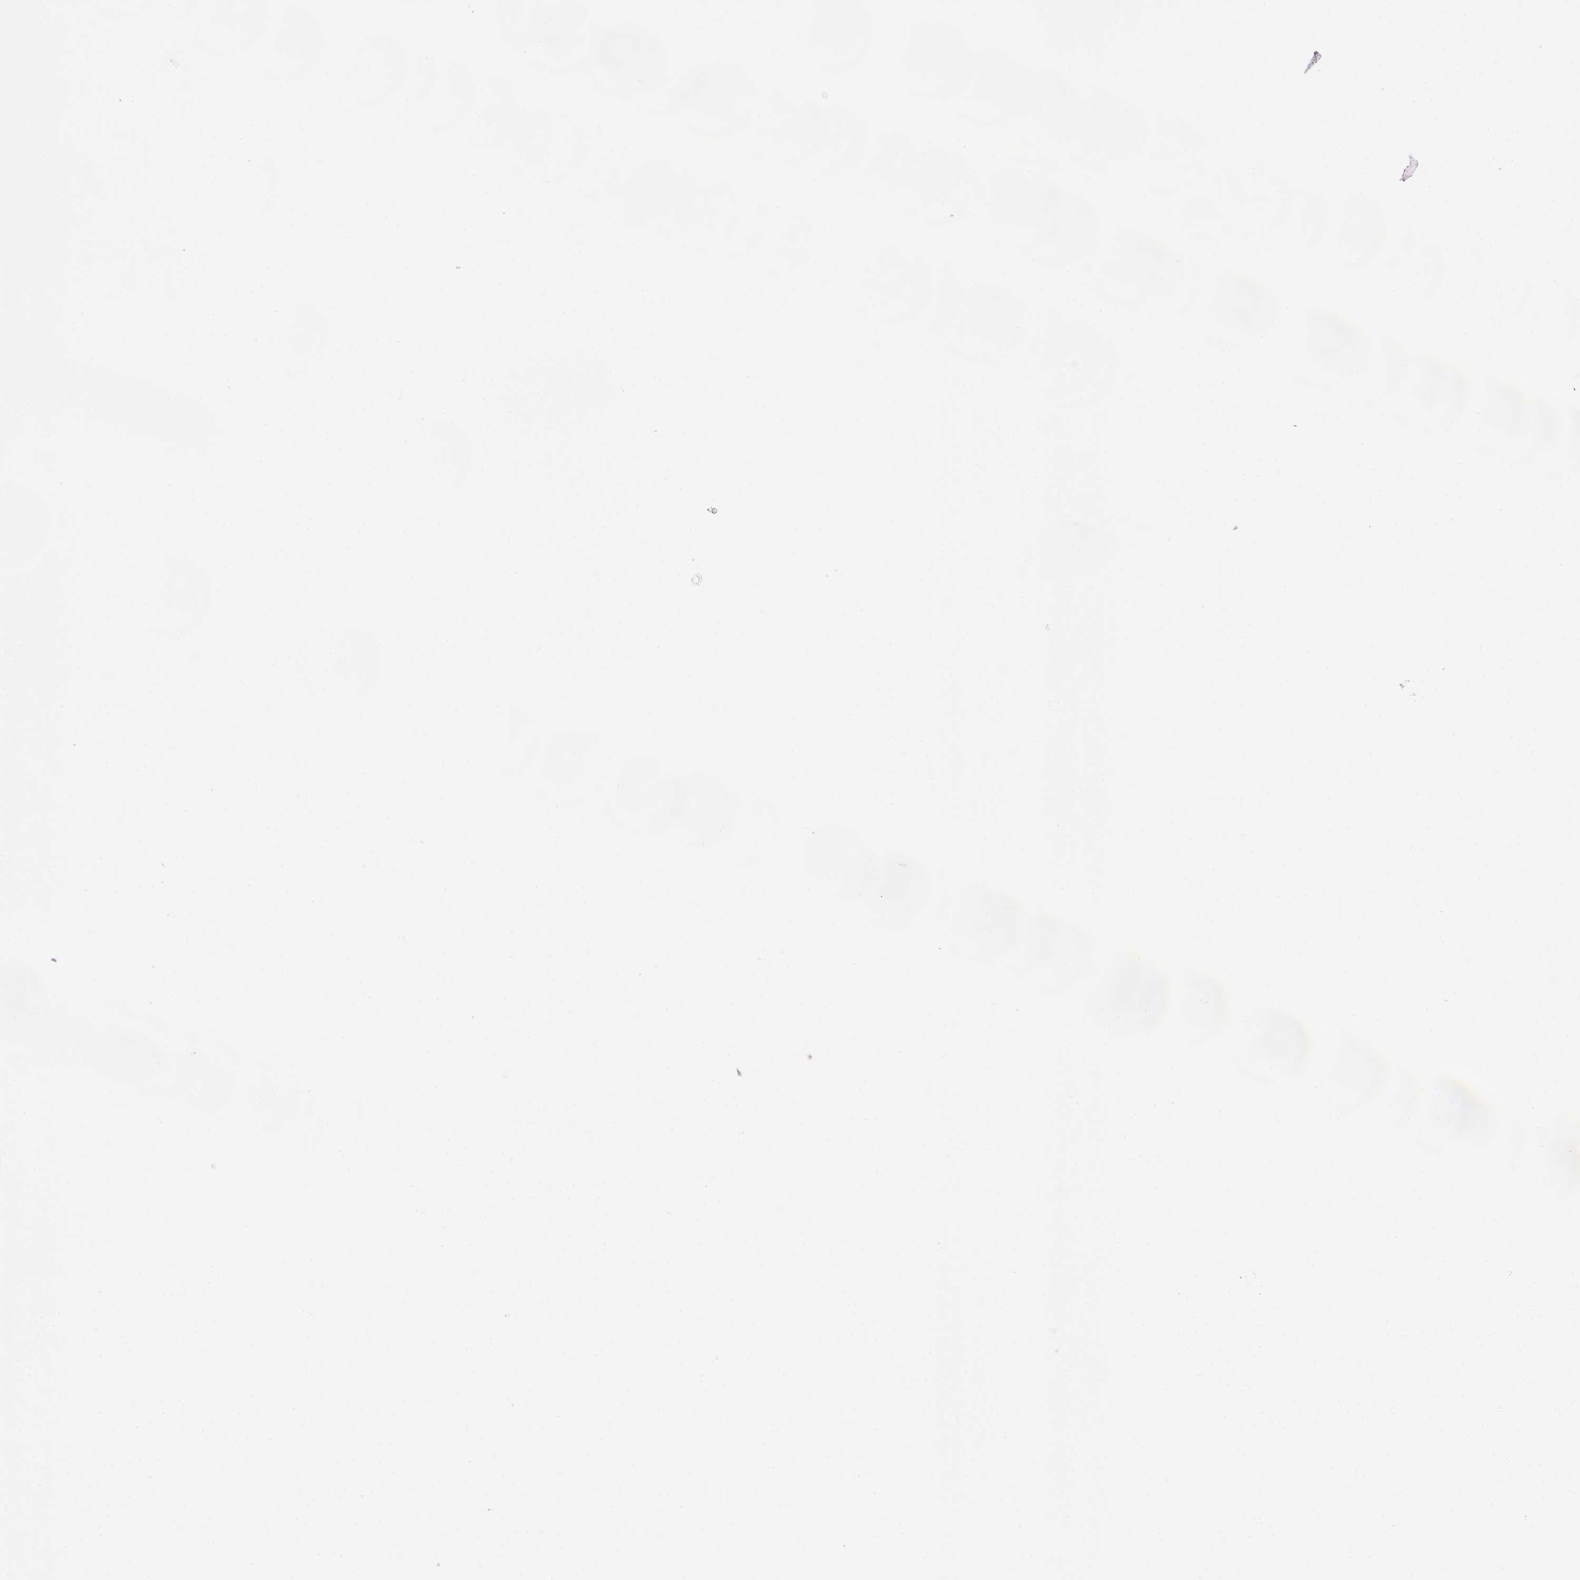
{"staining": {"intensity": "moderate", "quantity": ">75%", "location": "nuclear"}, "tissue": "parathyroid gland", "cell_type": "Glandular cells", "image_type": "normal", "snomed": [{"axis": "morphology", "description": "Normal tissue, NOS"}, {"axis": "topography", "description": "Parathyroid gland"}], "caption": "The micrograph exhibits immunohistochemical staining of benign parathyroid gland. There is moderate nuclear positivity is identified in approximately >75% of glandular cells.", "gene": "PSMC2", "patient": {"sex": "female", "age": 56}}